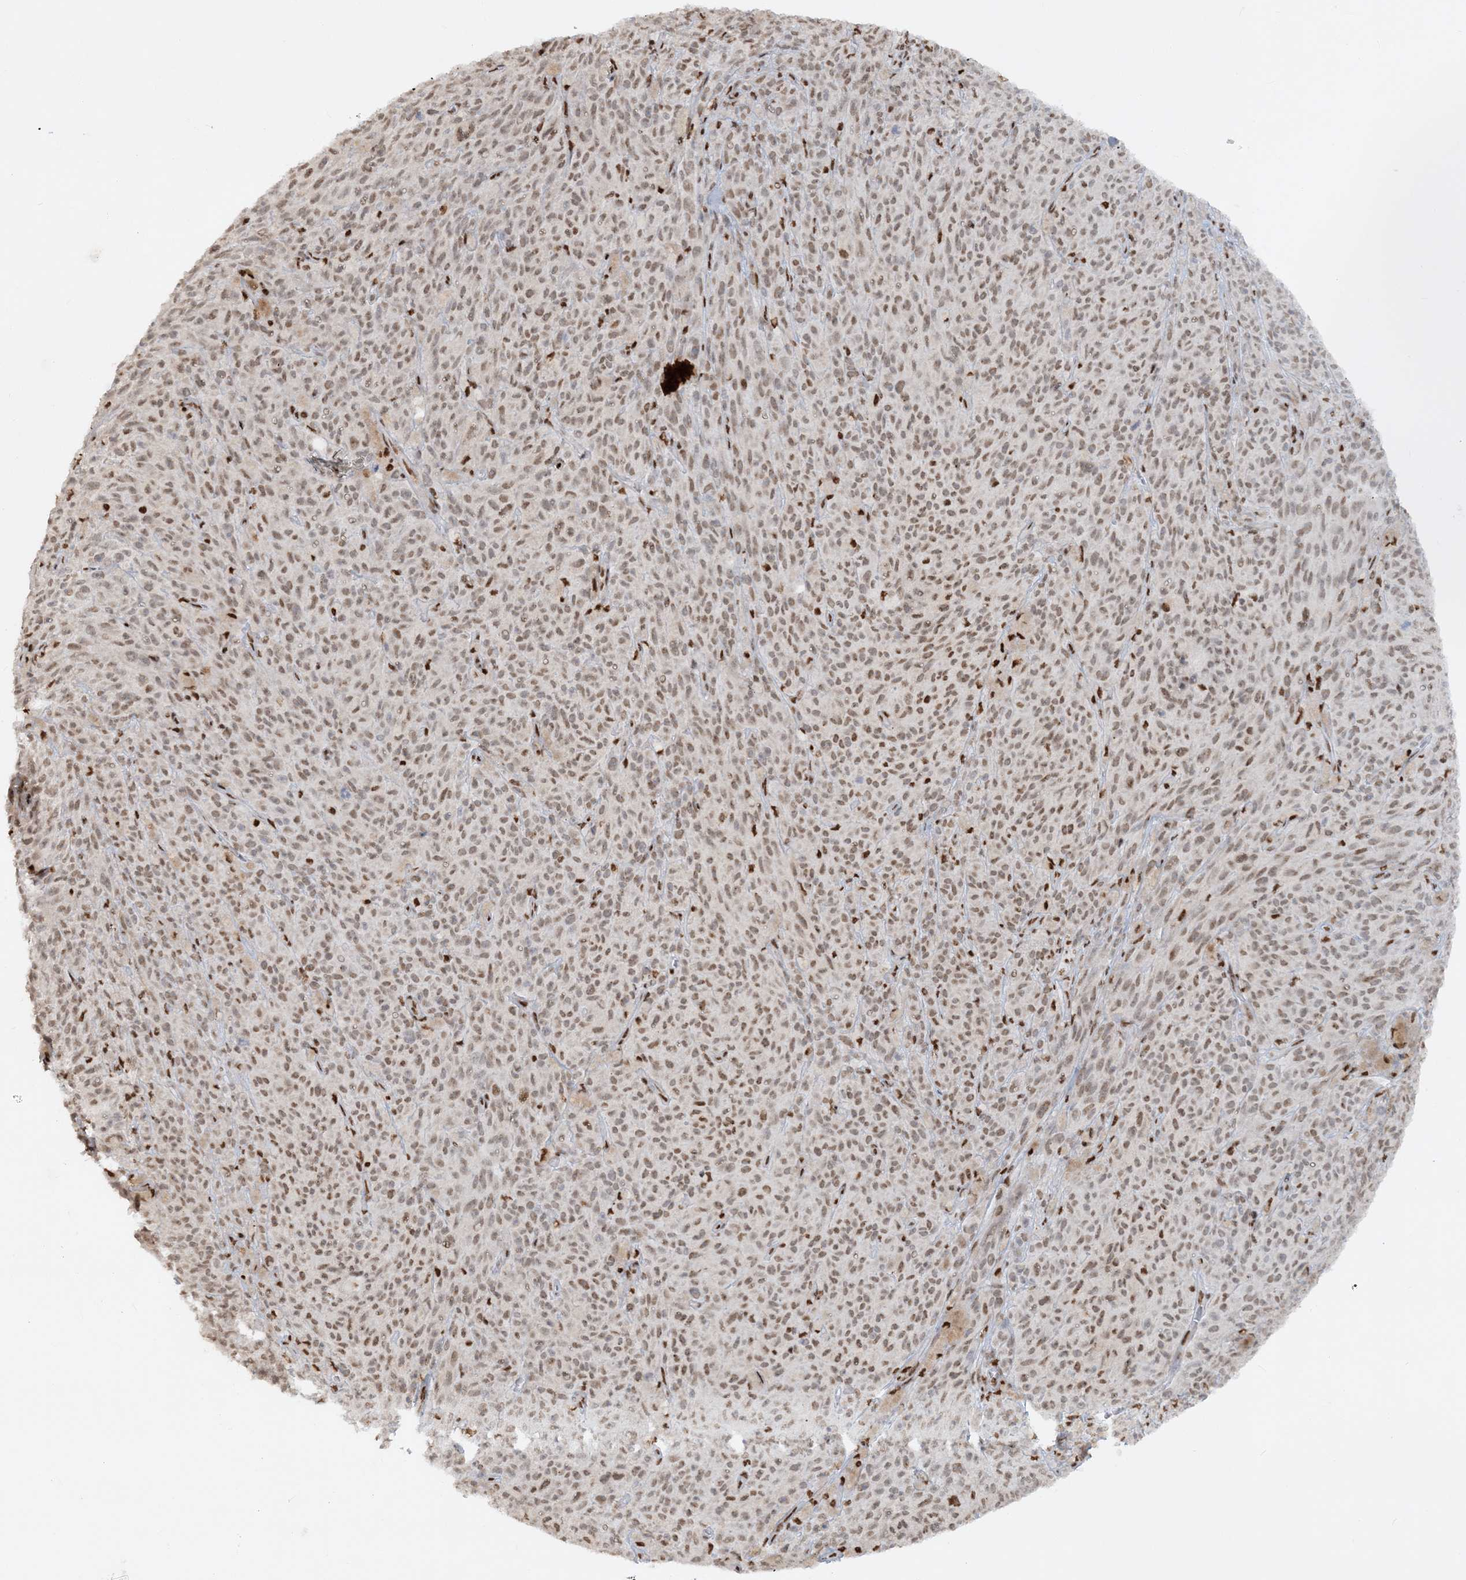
{"staining": {"intensity": "moderate", "quantity": ">75%", "location": "nuclear"}, "tissue": "melanoma", "cell_type": "Tumor cells", "image_type": "cancer", "snomed": [{"axis": "morphology", "description": "Malignant melanoma, NOS"}, {"axis": "topography", "description": "Skin"}], "caption": "Protein analysis of melanoma tissue demonstrates moderate nuclear staining in about >75% of tumor cells.", "gene": "DELE1", "patient": {"sex": "female", "age": 82}}